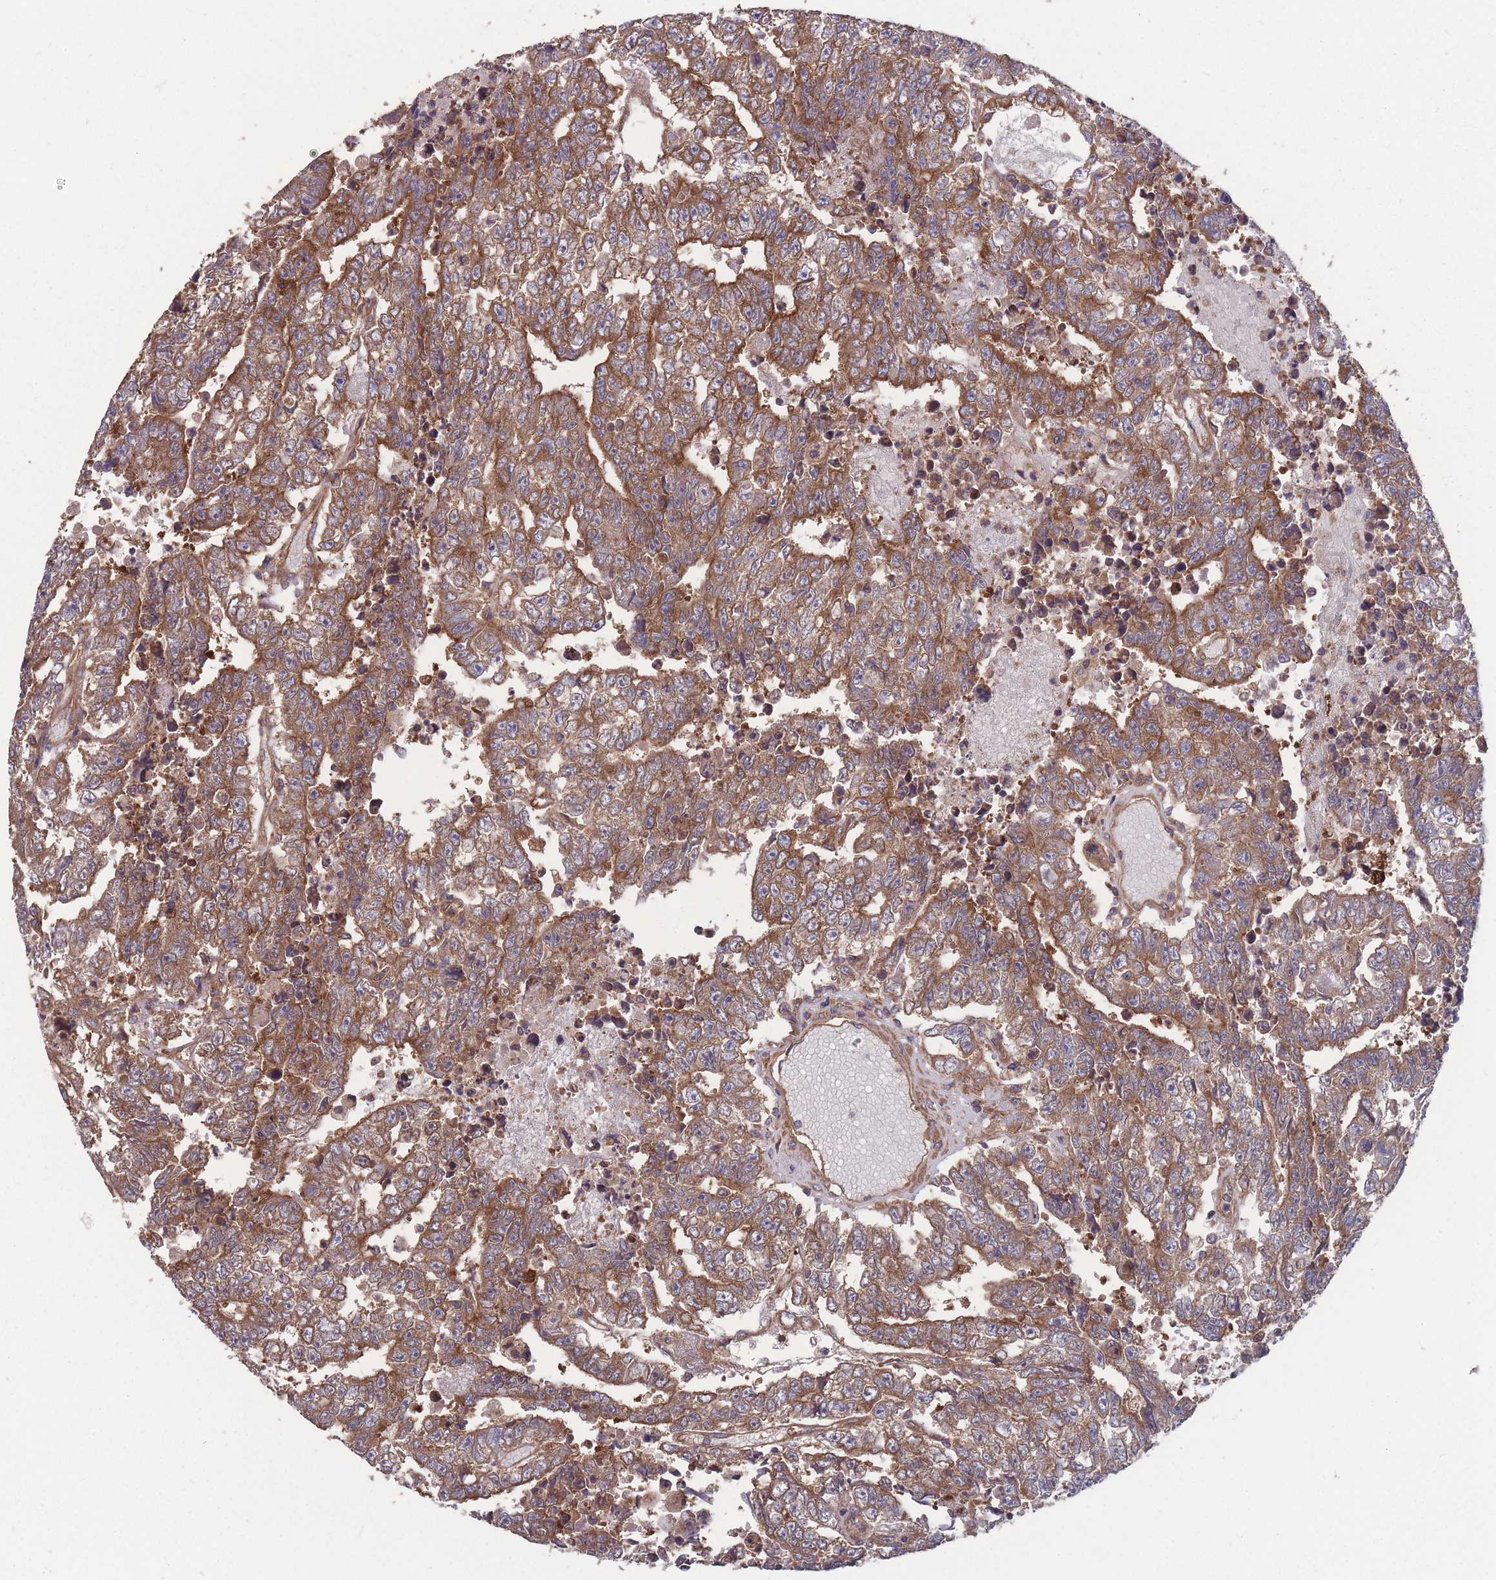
{"staining": {"intensity": "strong", "quantity": ">75%", "location": "cytoplasmic/membranous"}, "tissue": "testis cancer", "cell_type": "Tumor cells", "image_type": "cancer", "snomed": [{"axis": "morphology", "description": "Carcinoma, Embryonal, NOS"}, {"axis": "topography", "description": "Testis"}], "caption": "The image reveals immunohistochemical staining of testis cancer (embryonal carcinoma). There is strong cytoplasmic/membranous expression is present in about >75% of tumor cells.", "gene": "ZPR1", "patient": {"sex": "male", "age": 25}}